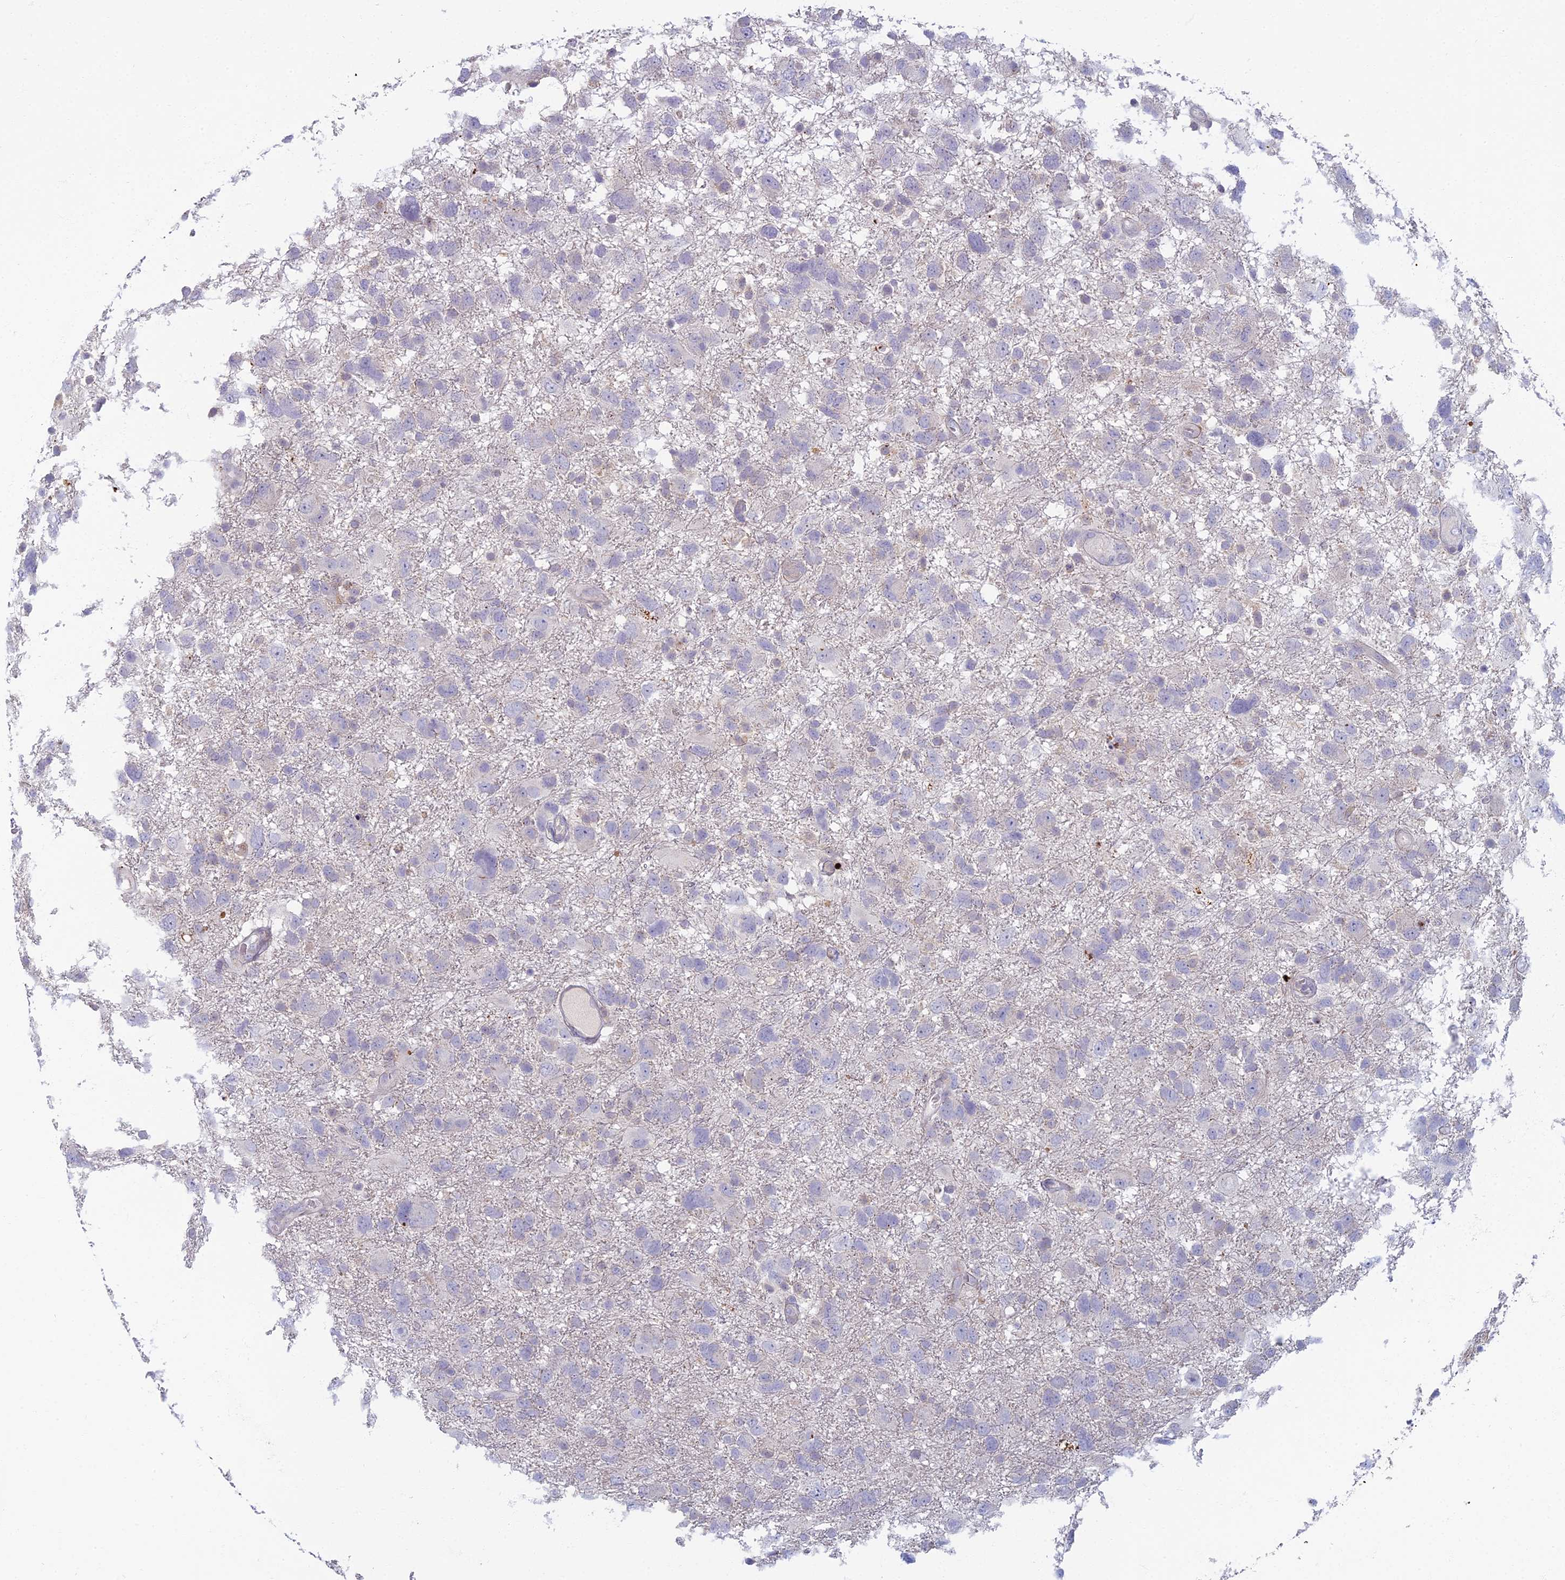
{"staining": {"intensity": "negative", "quantity": "none", "location": "none"}, "tissue": "glioma", "cell_type": "Tumor cells", "image_type": "cancer", "snomed": [{"axis": "morphology", "description": "Glioma, malignant, High grade"}, {"axis": "topography", "description": "Brain"}], "caption": "Histopathology image shows no significant protein positivity in tumor cells of glioma.", "gene": "CHMP4B", "patient": {"sex": "male", "age": 61}}